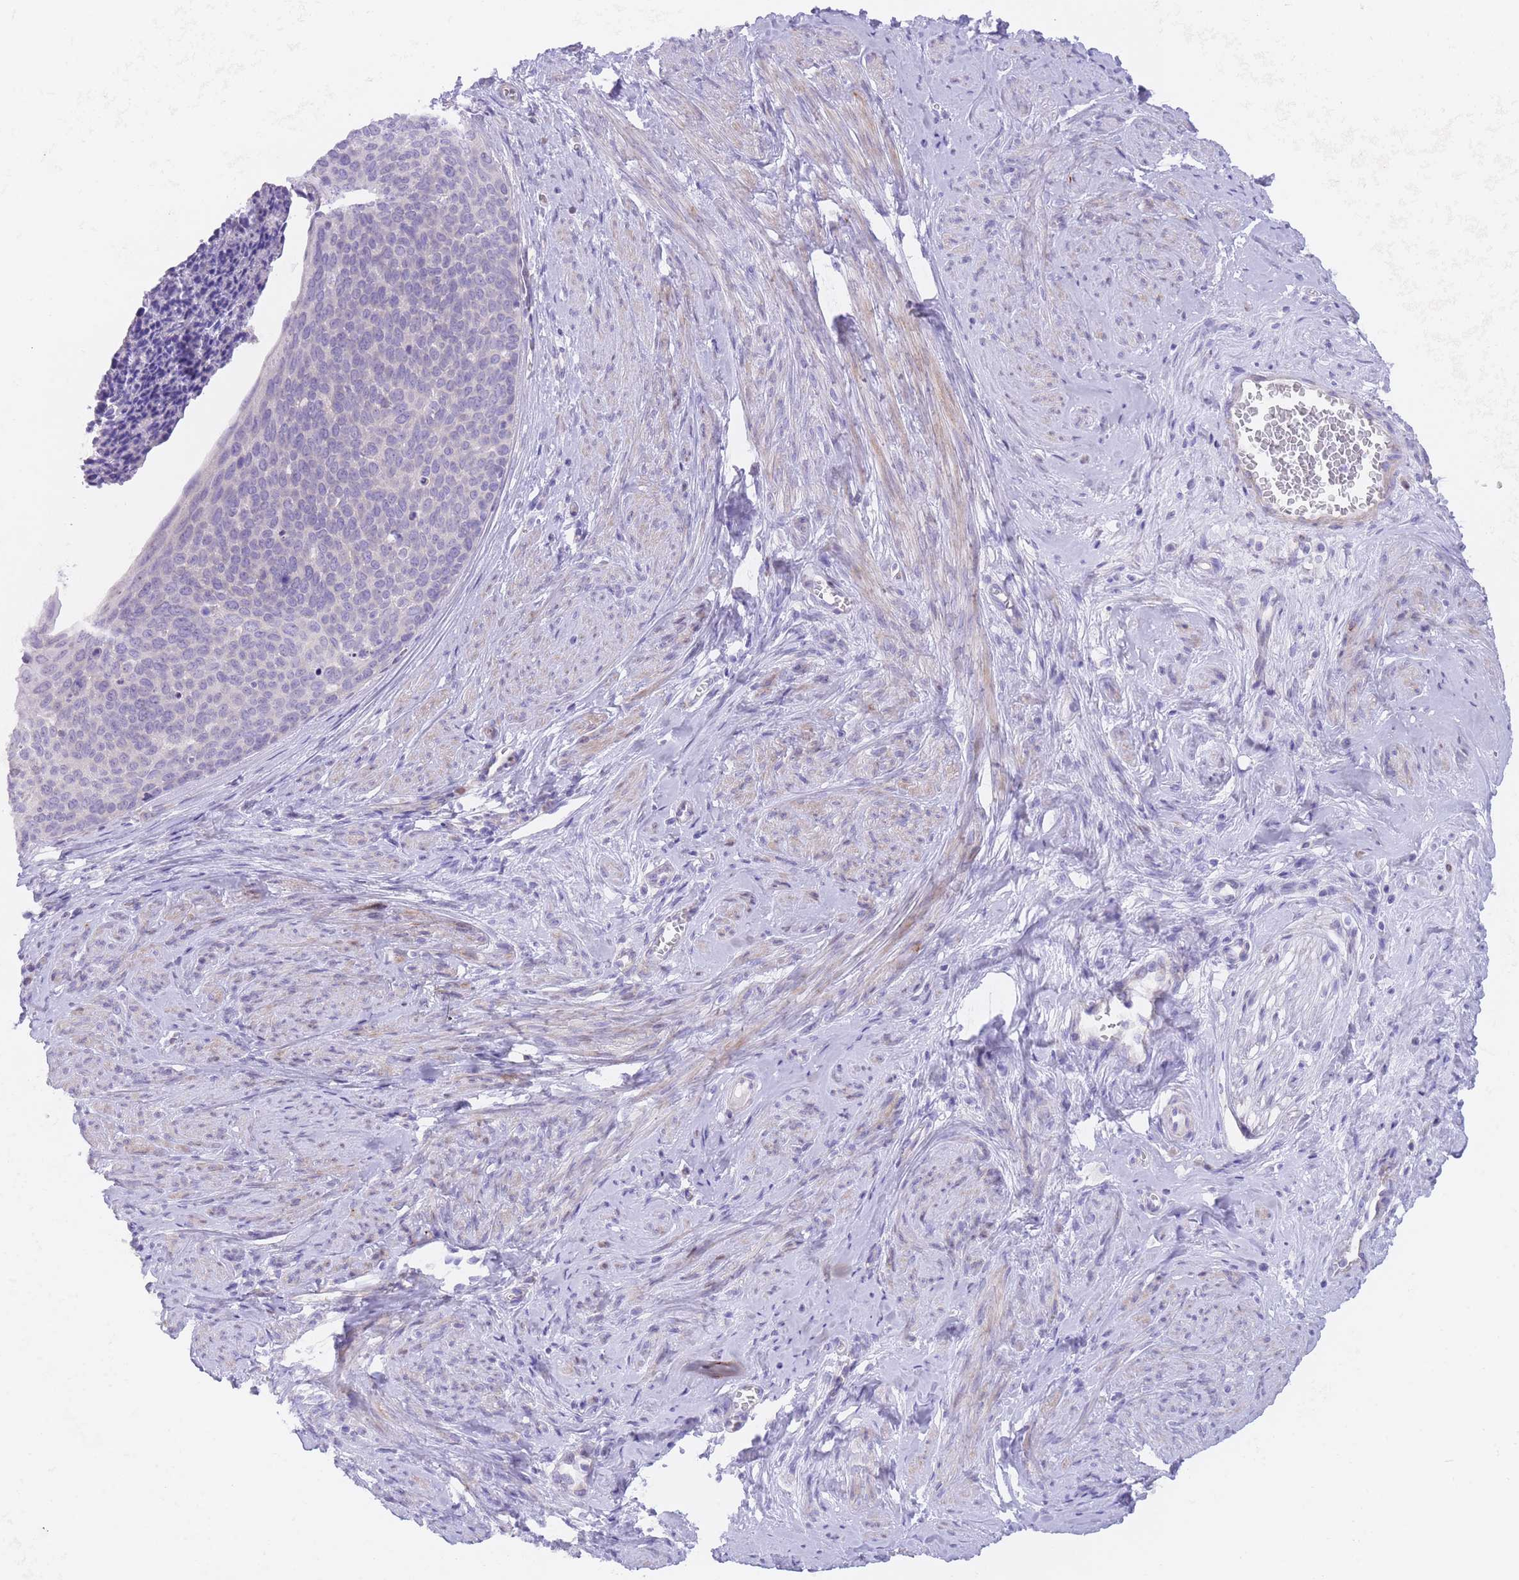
{"staining": {"intensity": "negative", "quantity": "none", "location": "none"}, "tissue": "cervical cancer", "cell_type": "Tumor cells", "image_type": "cancer", "snomed": [{"axis": "morphology", "description": "Squamous cell carcinoma, NOS"}, {"axis": "topography", "description": "Cervix"}], "caption": "An image of squamous cell carcinoma (cervical) stained for a protein displays no brown staining in tumor cells. Nuclei are stained in blue.", "gene": "QTRT1", "patient": {"sex": "female", "age": 80}}